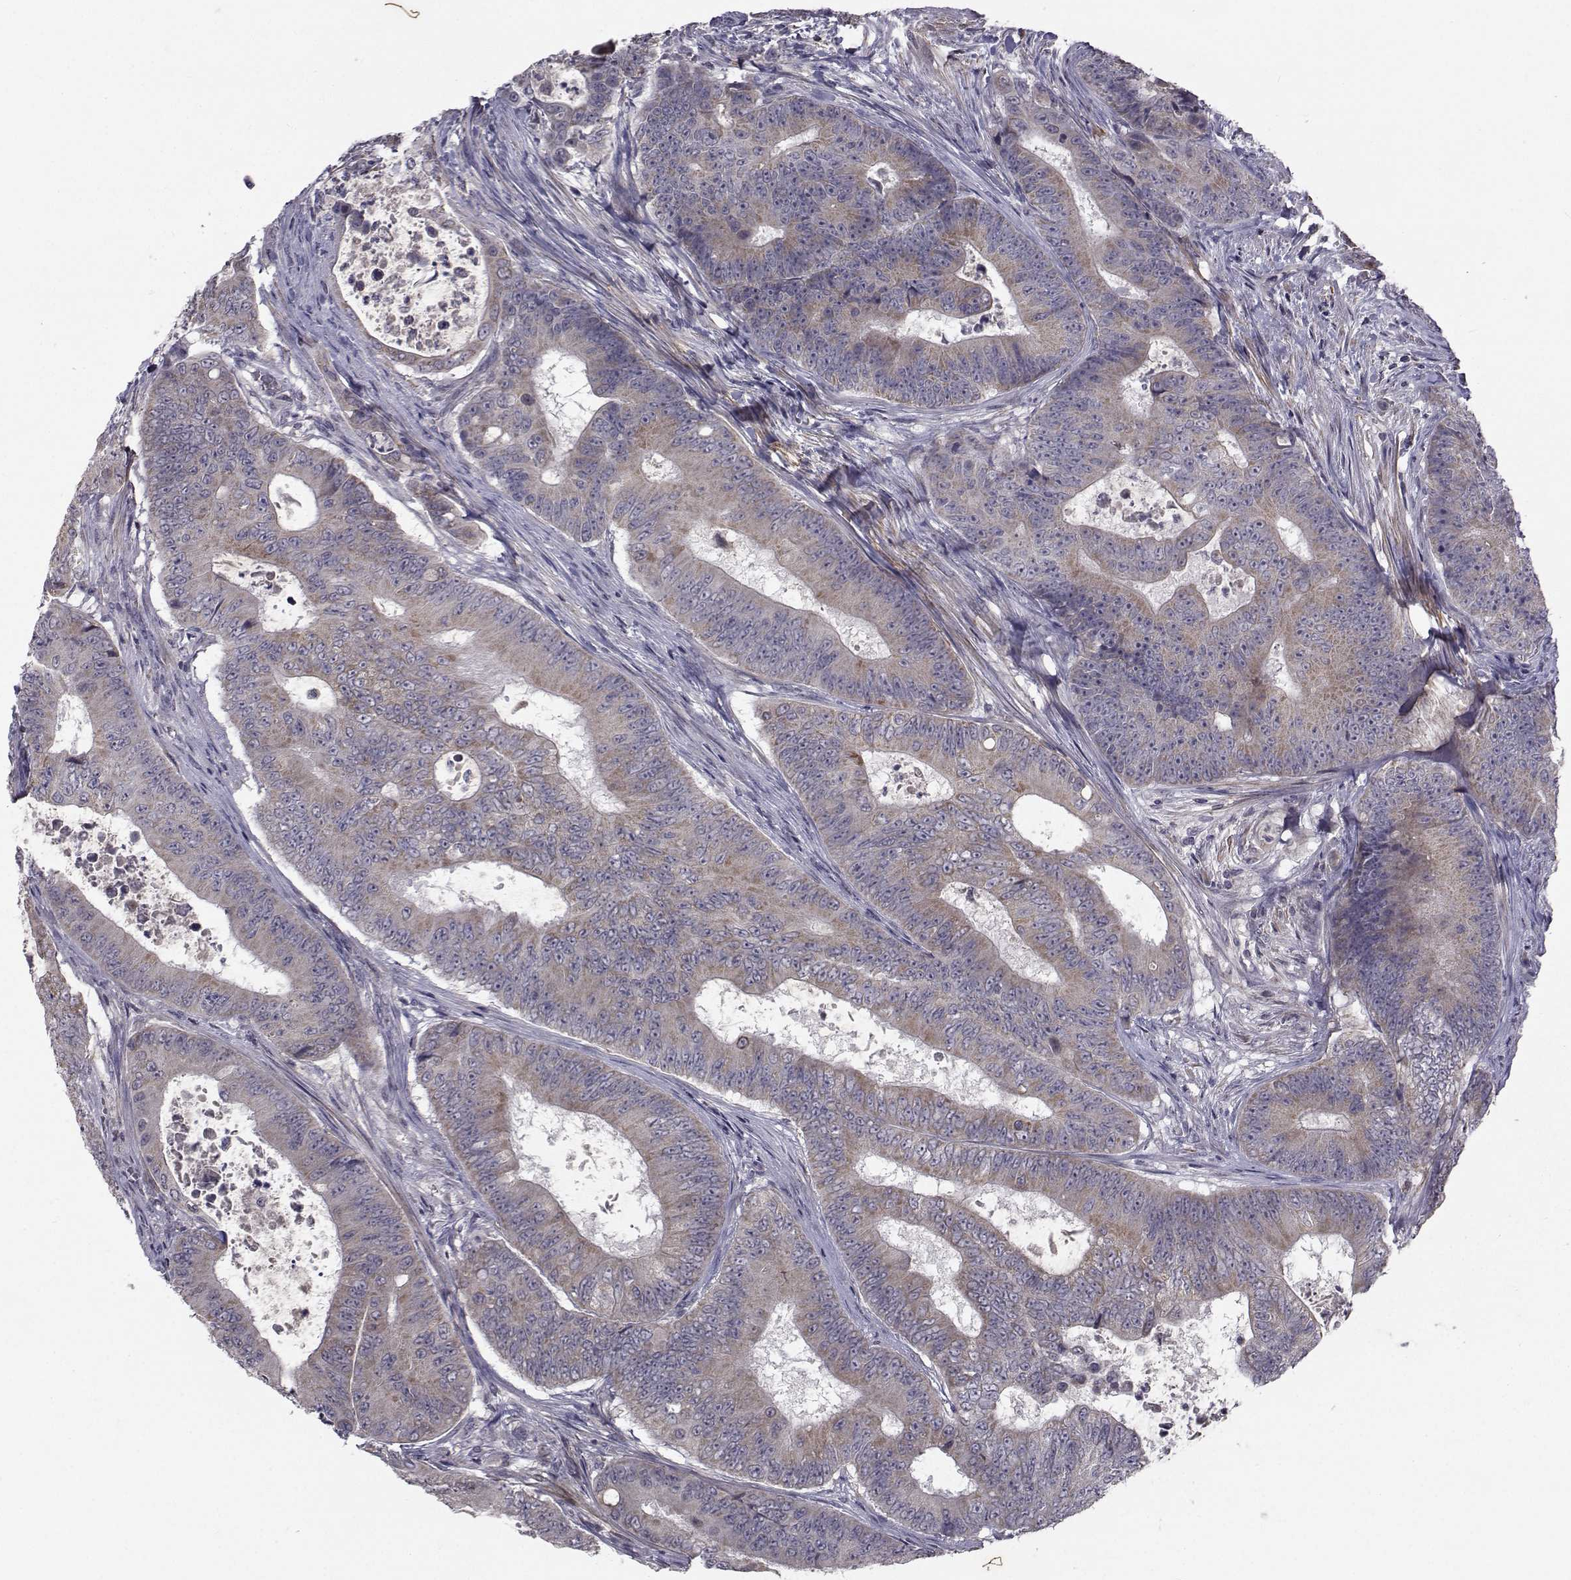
{"staining": {"intensity": "moderate", "quantity": "<25%", "location": "cytoplasmic/membranous"}, "tissue": "colorectal cancer", "cell_type": "Tumor cells", "image_type": "cancer", "snomed": [{"axis": "morphology", "description": "Adenocarcinoma, NOS"}, {"axis": "topography", "description": "Colon"}], "caption": "Immunohistochemical staining of human colorectal cancer (adenocarcinoma) displays low levels of moderate cytoplasmic/membranous protein expression in approximately <25% of tumor cells. The staining is performed using DAB (3,3'-diaminobenzidine) brown chromogen to label protein expression. The nuclei are counter-stained blue using hematoxylin.", "gene": "FDXR", "patient": {"sex": "female", "age": 48}}